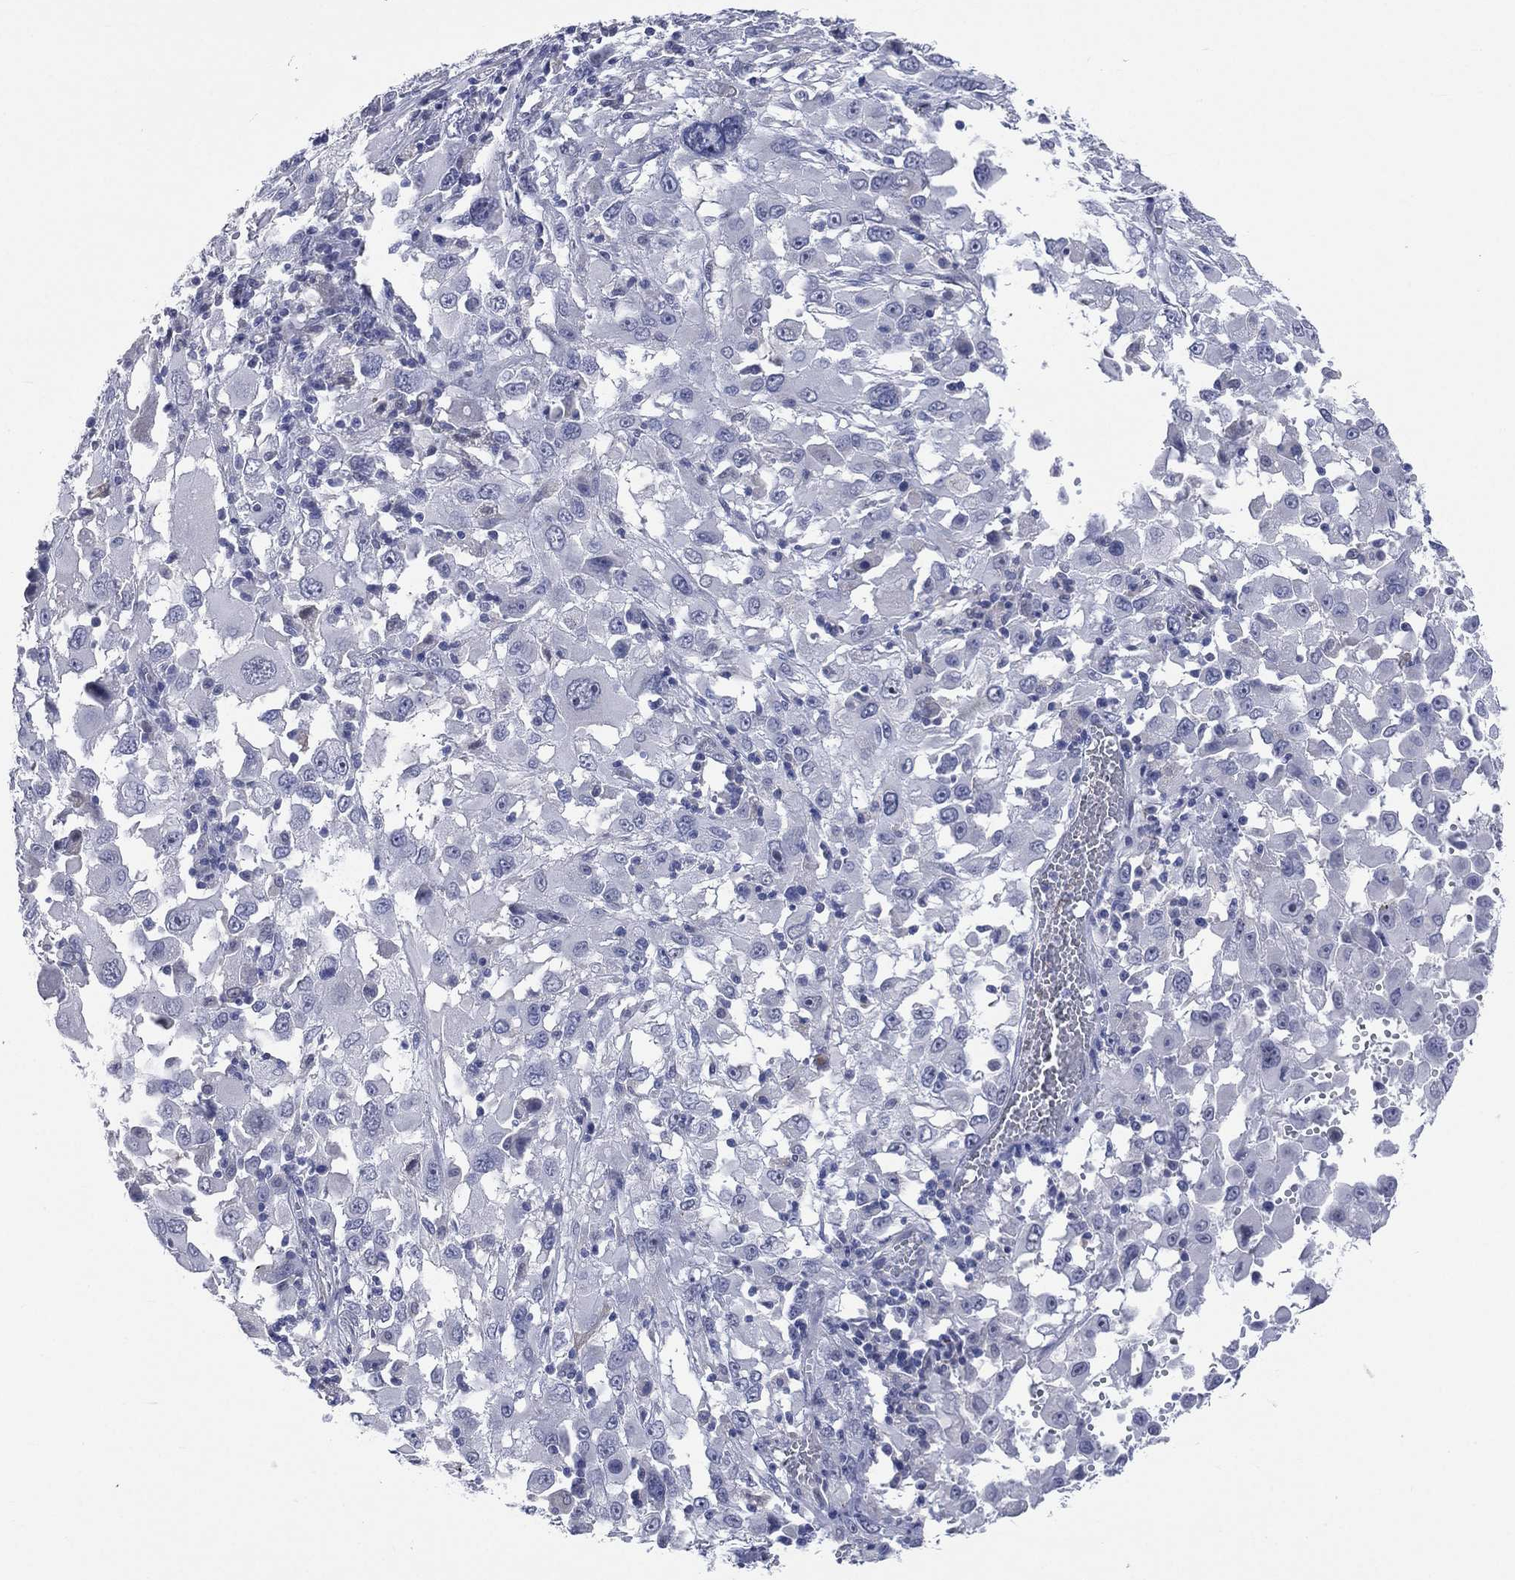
{"staining": {"intensity": "negative", "quantity": "none", "location": "none"}, "tissue": "melanoma", "cell_type": "Tumor cells", "image_type": "cancer", "snomed": [{"axis": "morphology", "description": "Malignant melanoma, Metastatic site"}, {"axis": "topography", "description": "Soft tissue"}], "caption": "A micrograph of malignant melanoma (metastatic site) stained for a protein exhibits no brown staining in tumor cells. (IHC, brightfield microscopy, high magnification).", "gene": "AKAP3", "patient": {"sex": "male", "age": 50}}